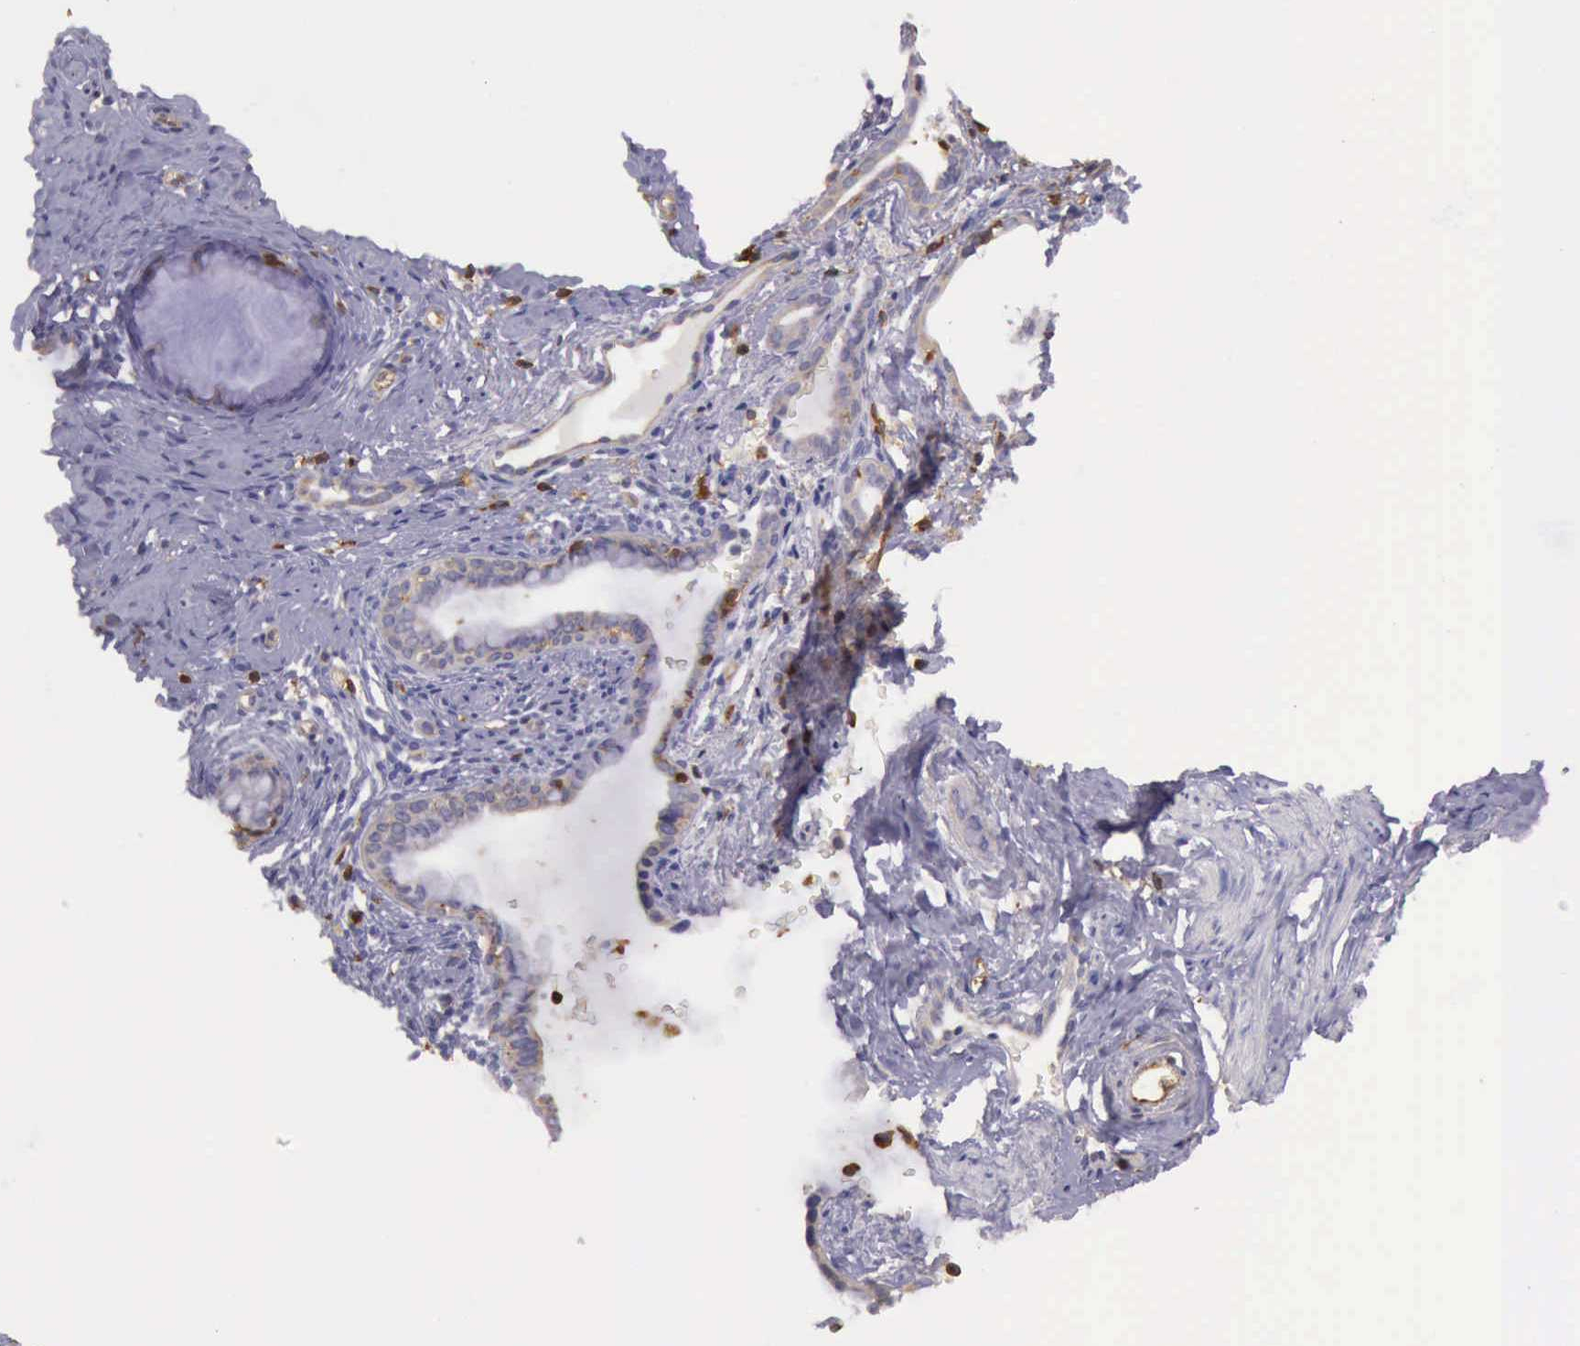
{"staining": {"intensity": "negative", "quantity": "none", "location": "none"}, "tissue": "cervix", "cell_type": "Glandular cells", "image_type": "normal", "snomed": [{"axis": "morphology", "description": "Normal tissue, NOS"}, {"axis": "topography", "description": "Cervix"}], "caption": "Immunohistochemistry histopathology image of benign cervix stained for a protein (brown), which reveals no positivity in glandular cells. The staining was performed using DAB to visualize the protein expression in brown, while the nuclei were stained in blue with hematoxylin (Magnification: 20x).", "gene": "ARHGAP4", "patient": {"sex": "female", "age": 70}}